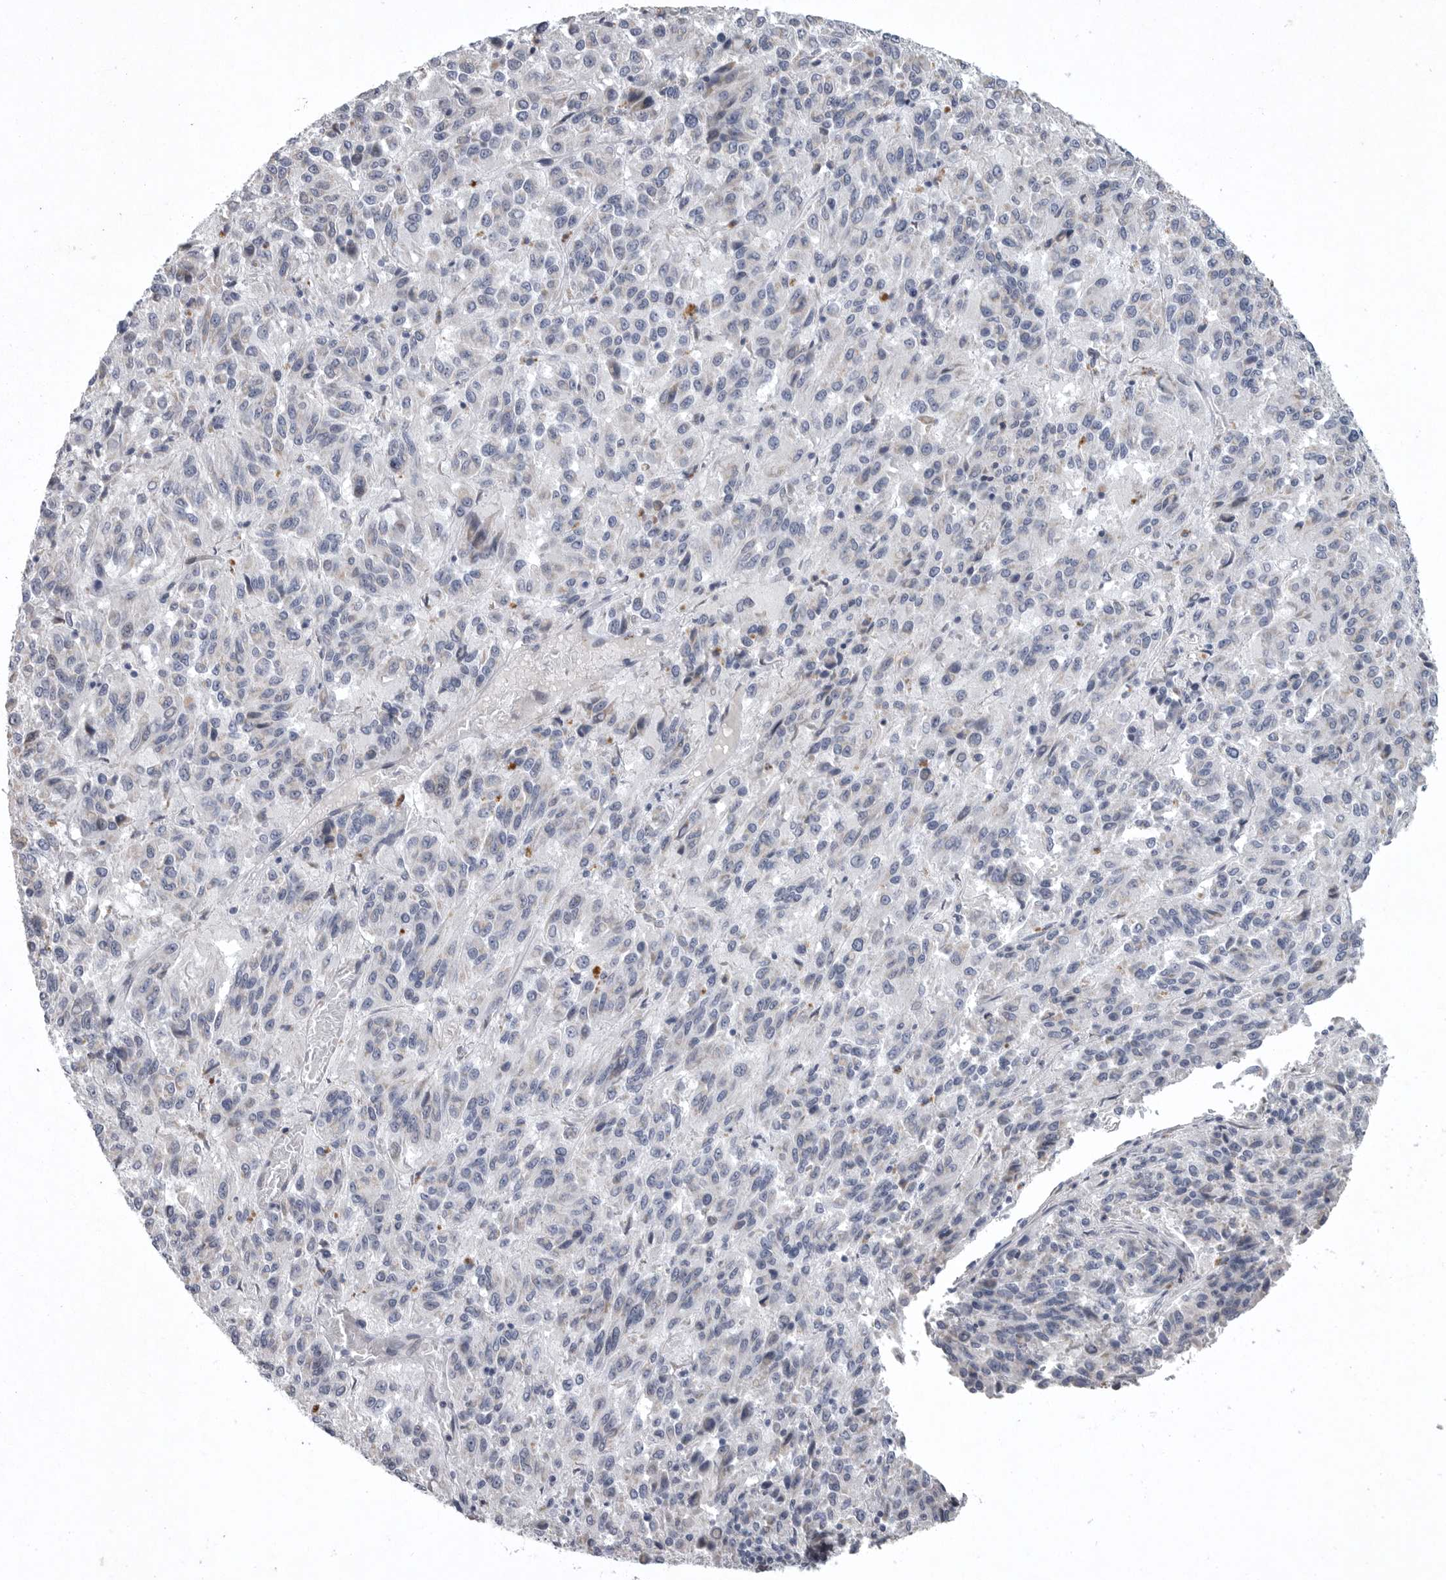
{"staining": {"intensity": "negative", "quantity": "none", "location": "none"}, "tissue": "melanoma", "cell_type": "Tumor cells", "image_type": "cancer", "snomed": [{"axis": "morphology", "description": "Malignant melanoma, Metastatic site"}, {"axis": "topography", "description": "Lung"}], "caption": "IHC of melanoma shows no positivity in tumor cells.", "gene": "CRP", "patient": {"sex": "male", "age": 64}}